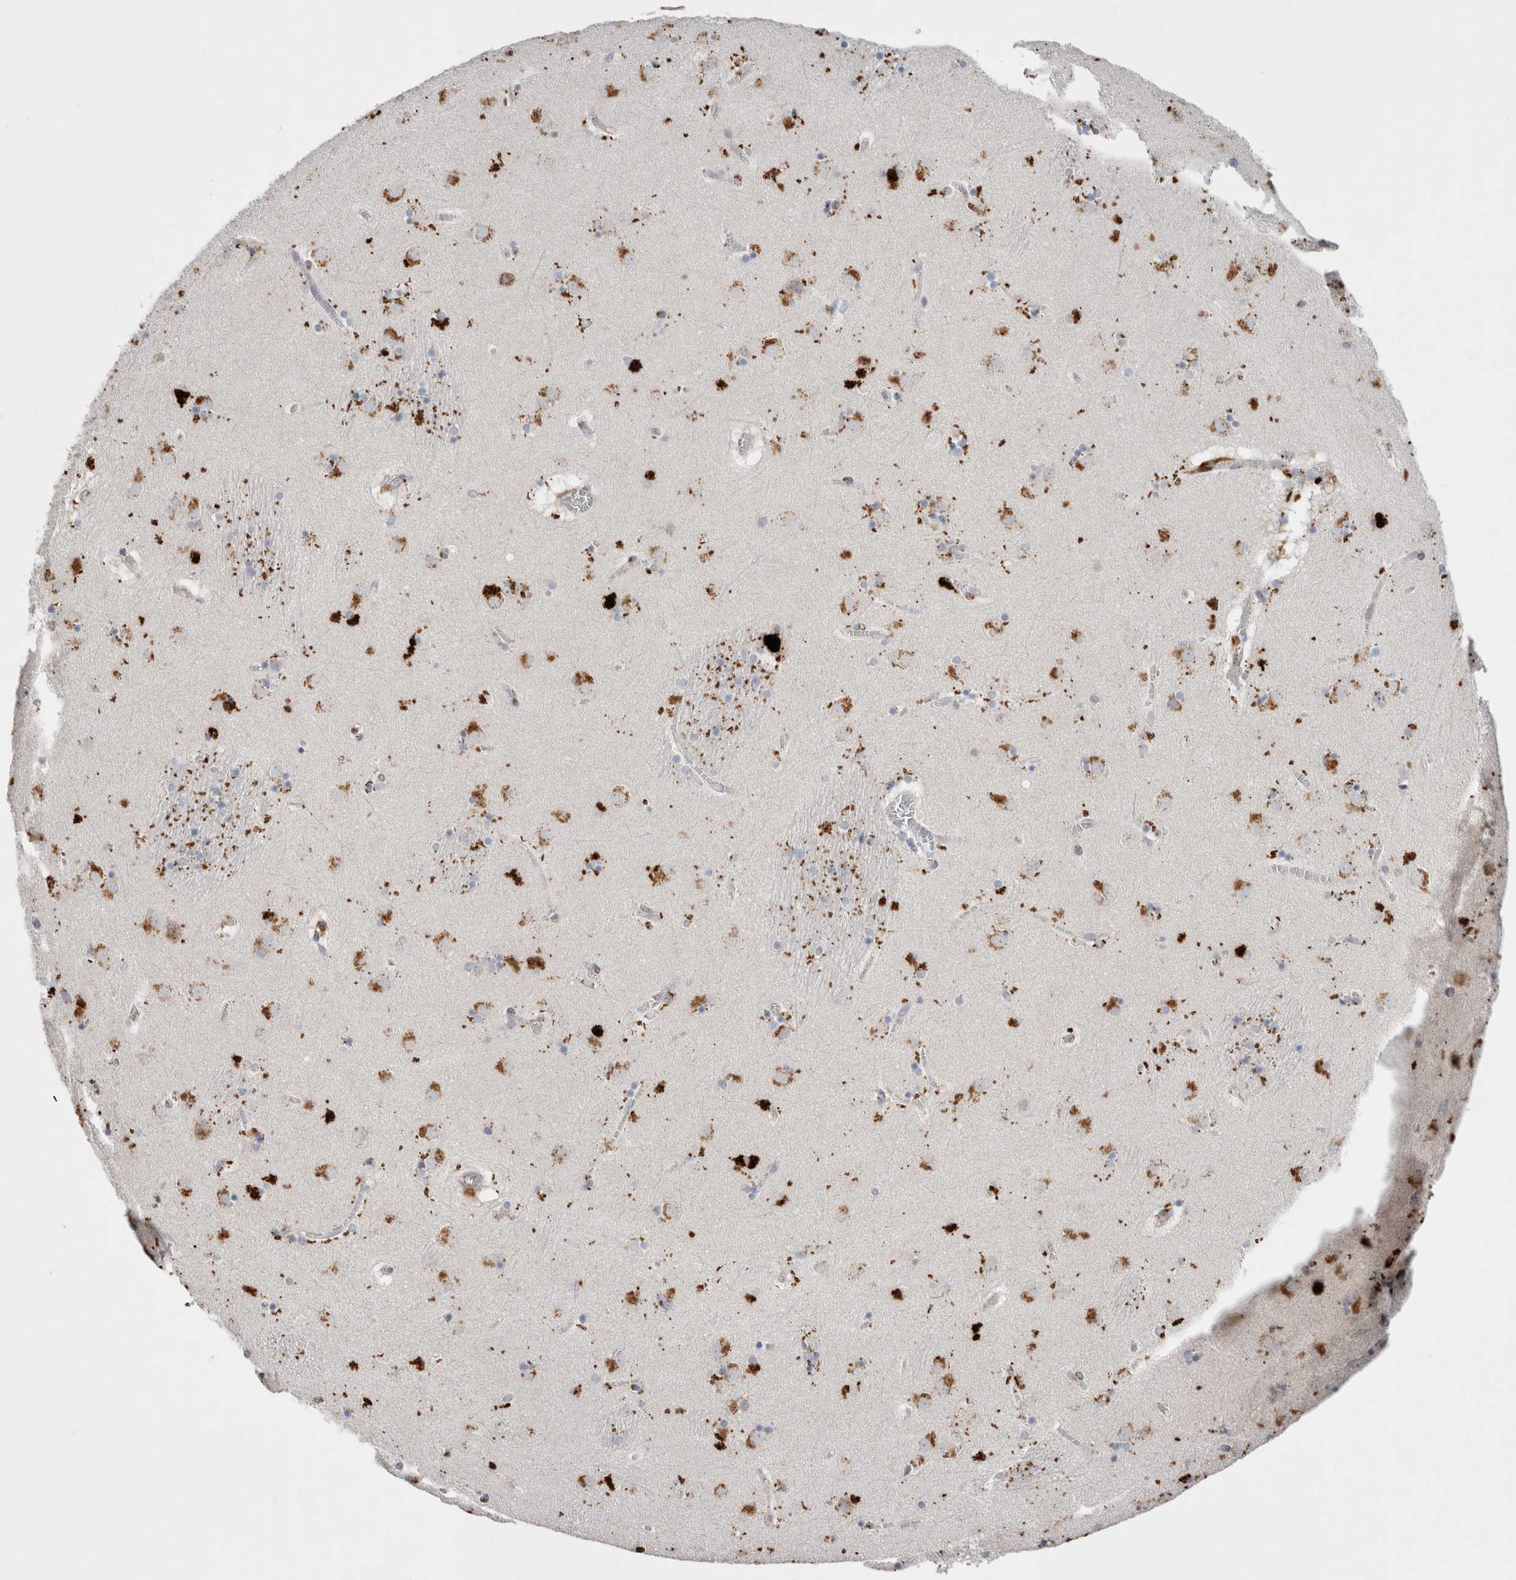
{"staining": {"intensity": "moderate", "quantity": "<25%", "location": "cytoplasmic/membranous"}, "tissue": "caudate", "cell_type": "Glial cells", "image_type": "normal", "snomed": [{"axis": "morphology", "description": "Normal tissue, NOS"}, {"axis": "topography", "description": "Lateral ventricle wall"}], "caption": "This is a micrograph of immunohistochemistry (IHC) staining of normal caudate, which shows moderate staining in the cytoplasmic/membranous of glial cells.", "gene": "CTSA", "patient": {"sex": "male", "age": 70}}